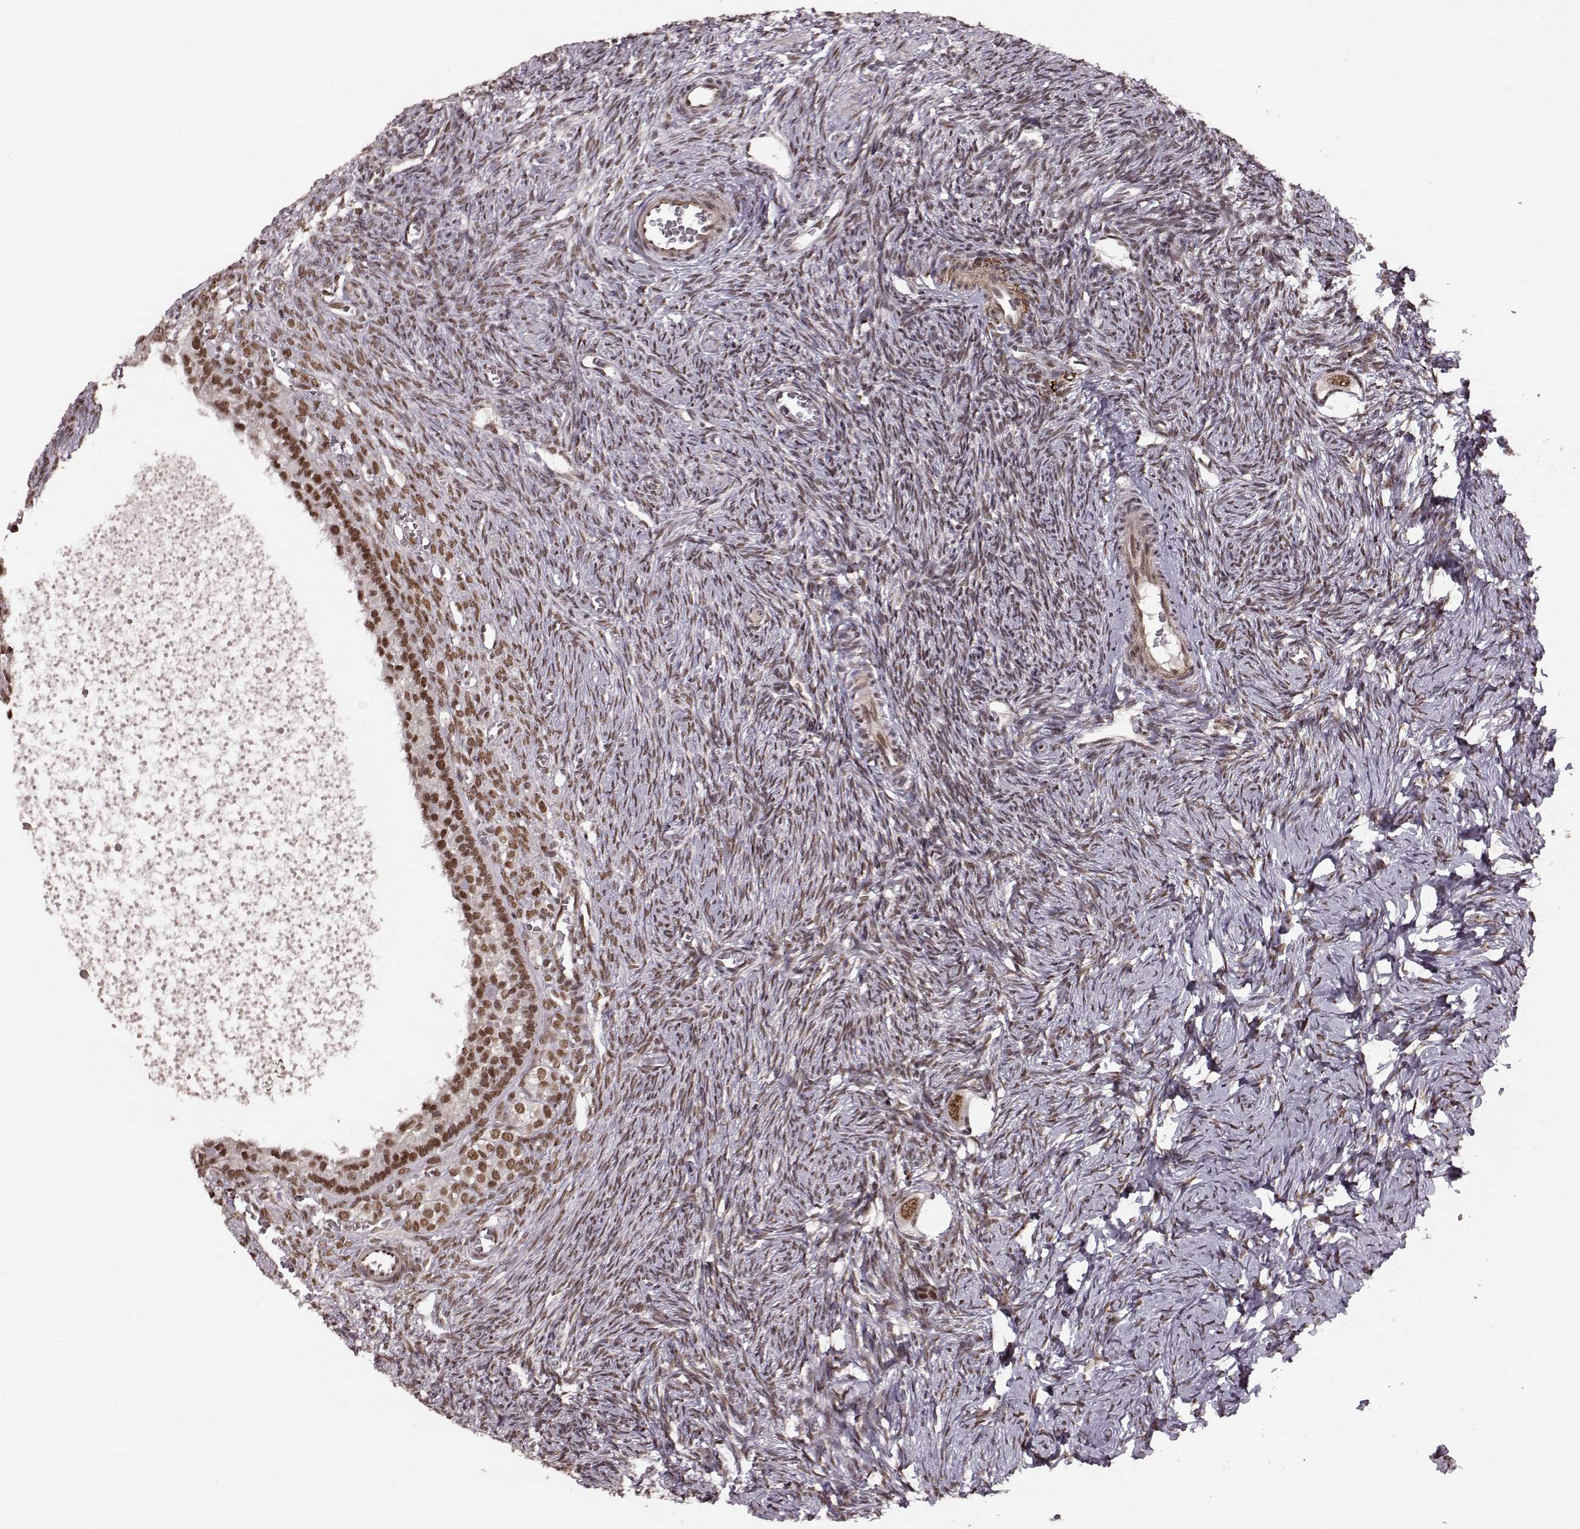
{"staining": {"intensity": "moderate", "quantity": ">75%", "location": "nuclear"}, "tissue": "ovary", "cell_type": "Follicle cells", "image_type": "normal", "snomed": [{"axis": "morphology", "description": "Normal tissue, NOS"}, {"axis": "topography", "description": "Ovary"}], "caption": "A micrograph of human ovary stained for a protein displays moderate nuclear brown staining in follicle cells.", "gene": "RRAGD", "patient": {"sex": "female", "age": 27}}